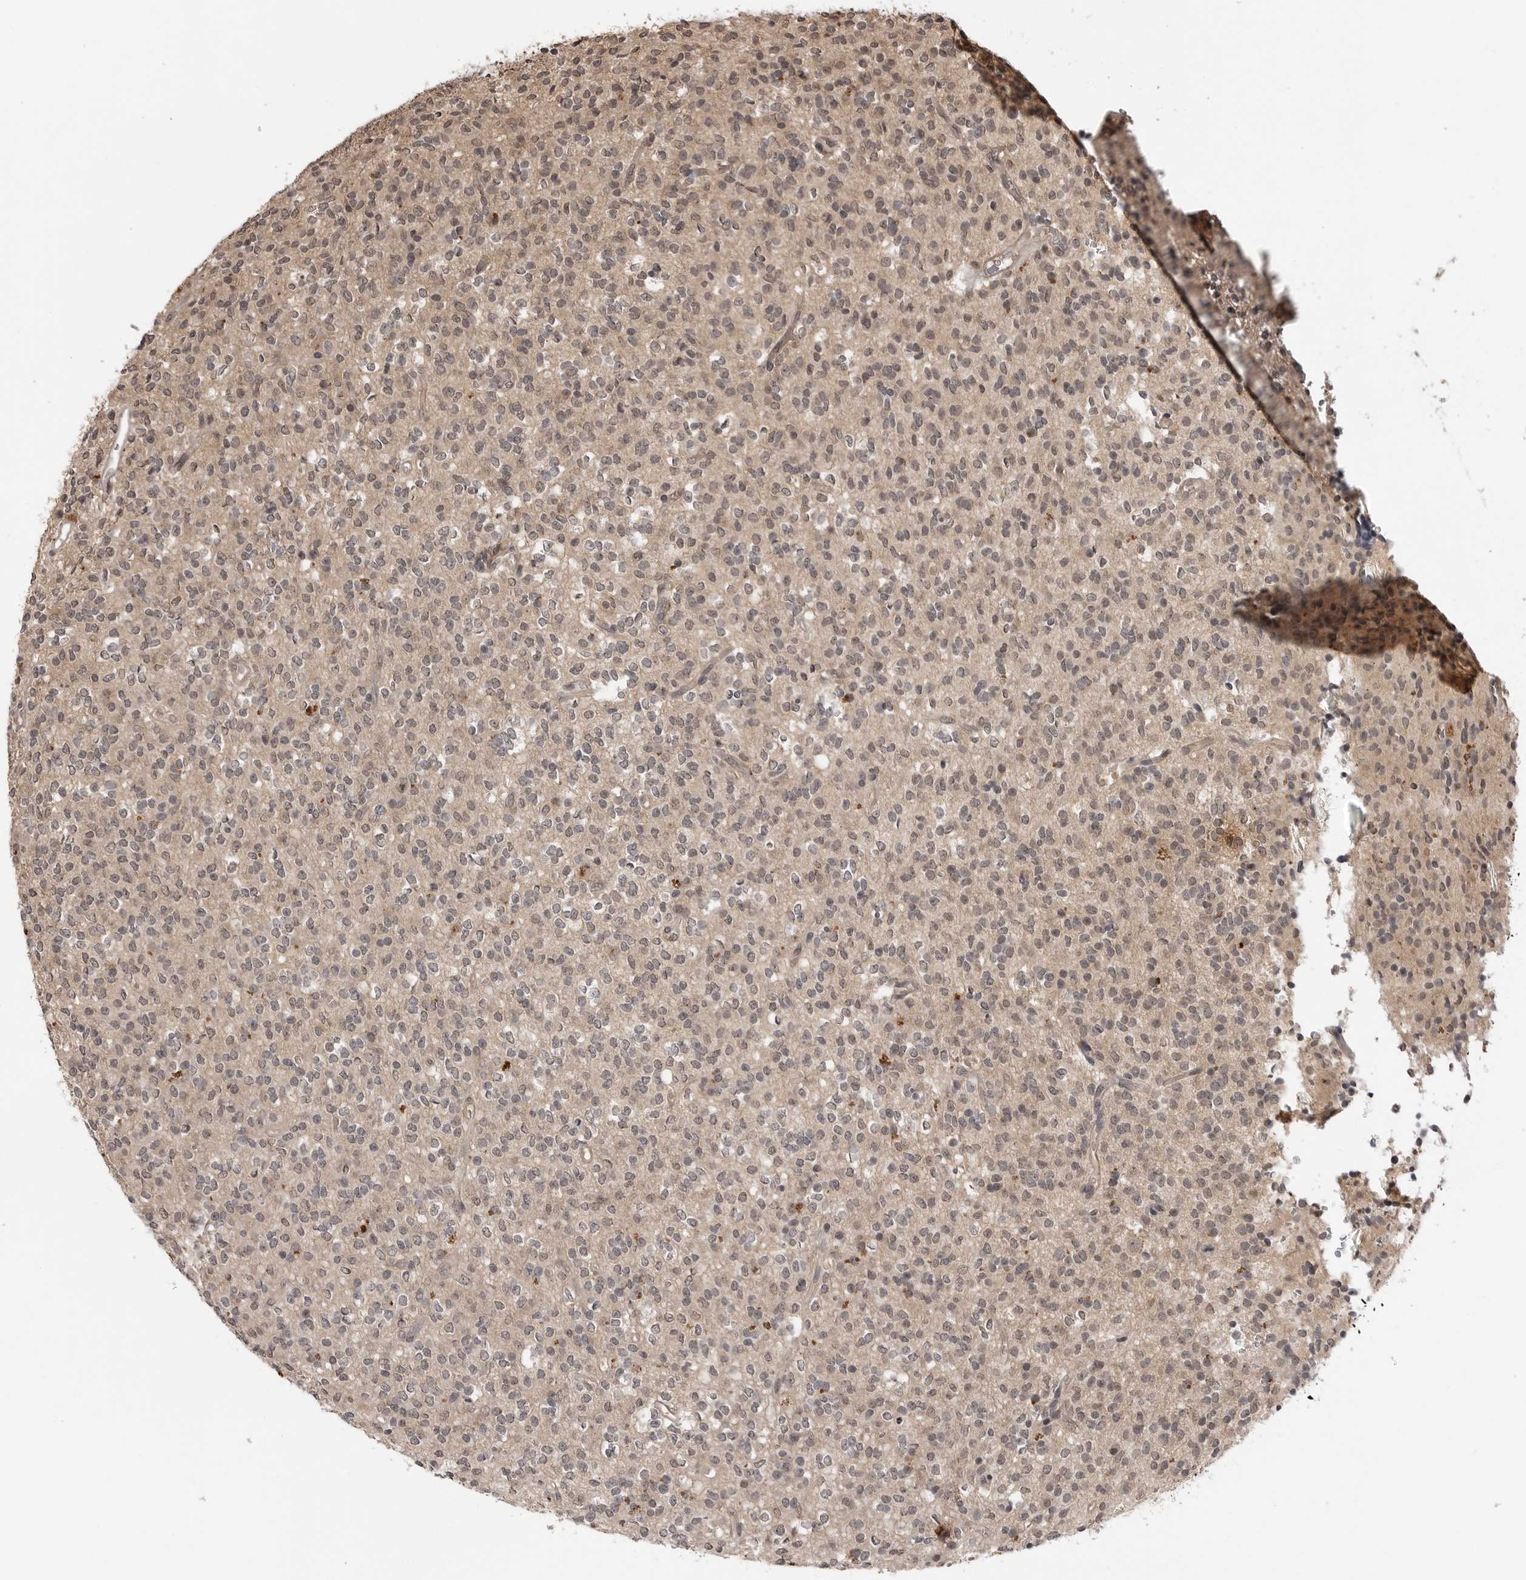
{"staining": {"intensity": "weak", "quantity": "25%-75%", "location": "cytoplasmic/membranous,nuclear"}, "tissue": "glioma", "cell_type": "Tumor cells", "image_type": "cancer", "snomed": [{"axis": "morphology", "description": "Glioma, malignant, High grade"}, {"axis": "topography", "description": "Brain"}], "caption": "This is an image of IHC staining of glioma, which shows weak positivity in the cytoplasmic/membranous and nuclear of tumor cells.", "gene": "IL24", "patient": {"sex": "male", "age": 34}}